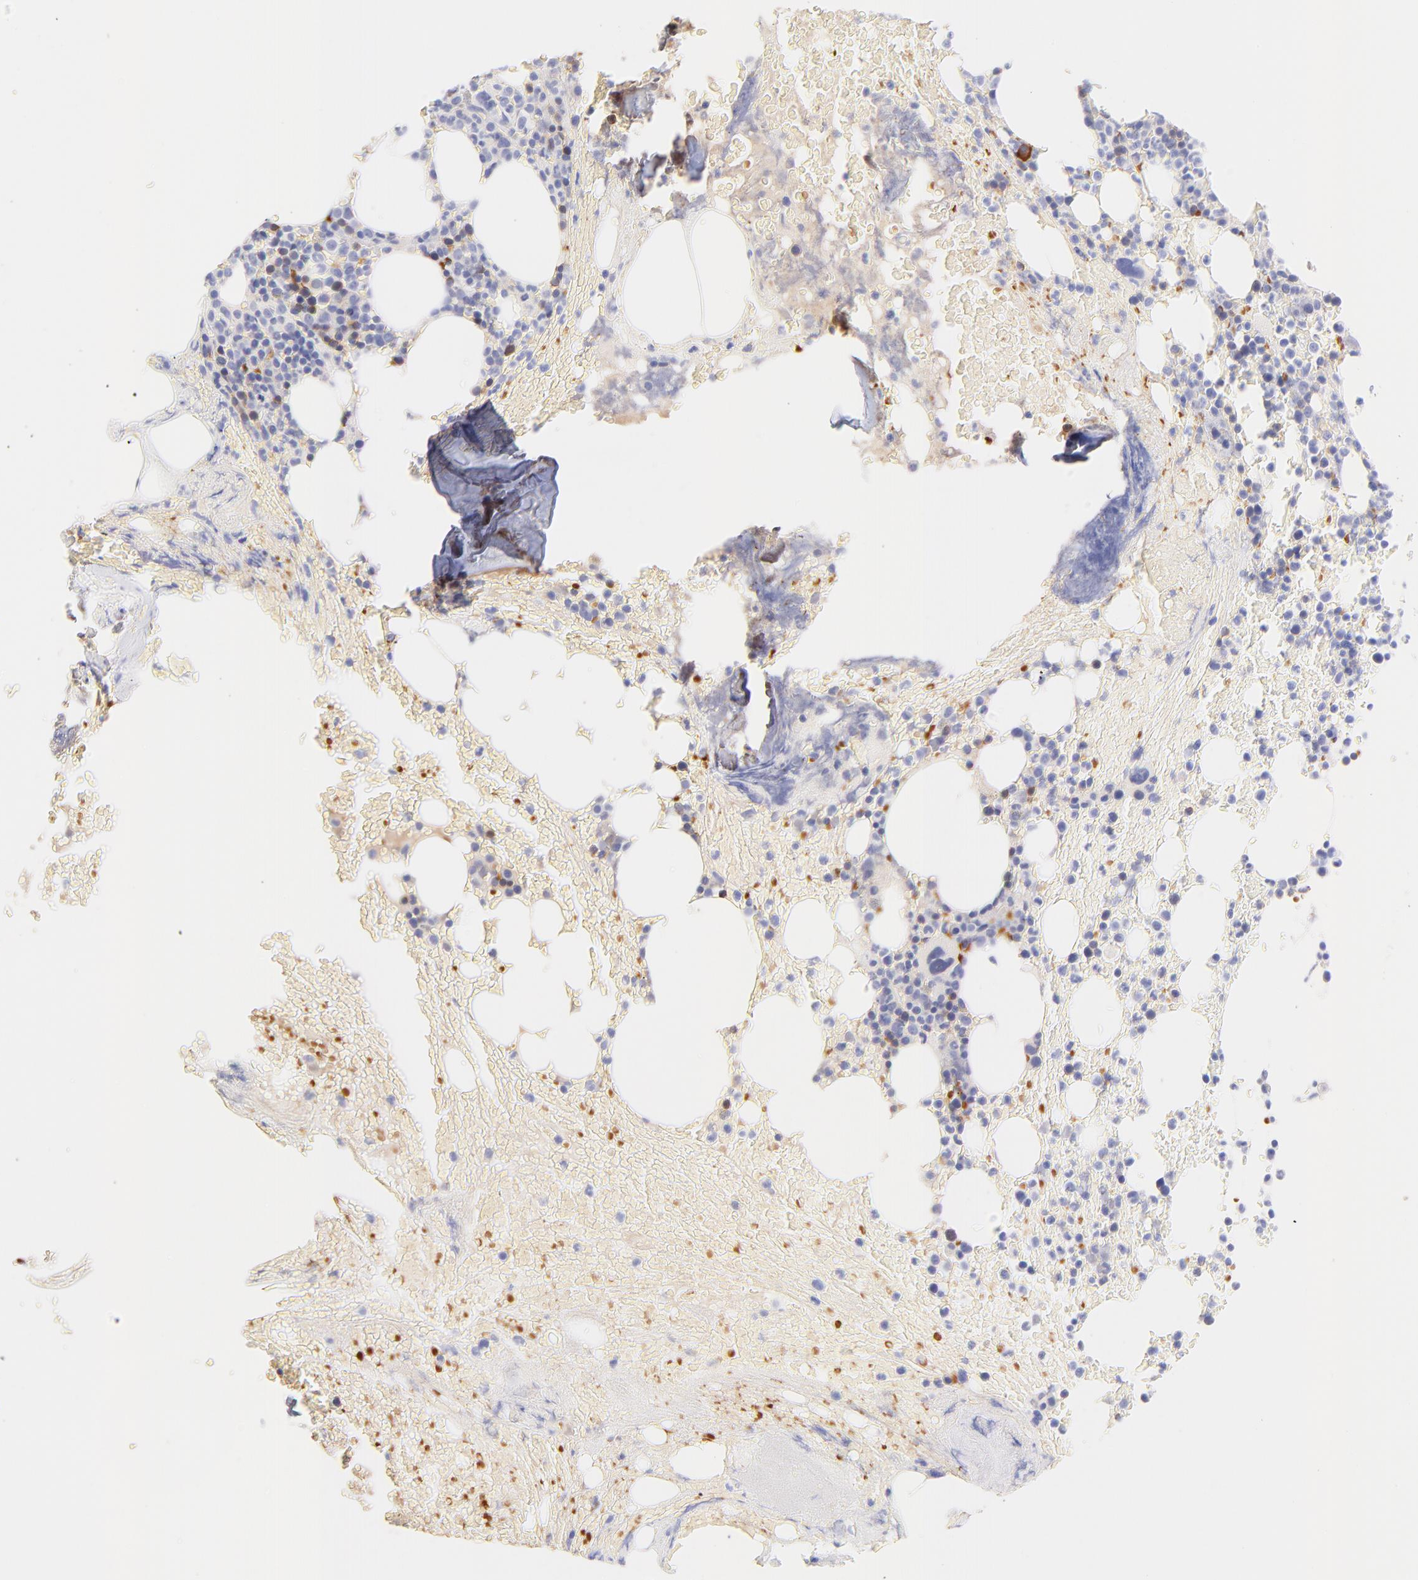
{"staining": {"intensity": "moderate", "quantity": "<25%", "location": "cytoplasmic/membranous"}, "tissue": "bone marrow", "cell_type": "Hematopoietic cells", "image_type": "normal", "snomed": [{"axis": "morphology", "description": "Normal tissue, NOS"}, {"axis": "topography", "description": "Bone marrow"}], "caption": "Hematopoietic cells exhibit low levels of moderate cytoplasmic/membranous staining in approximately <25% of cells in unremarkable bone marrow. (brown staining indicates protein expression, while blue staining denotes nuclei).", "gene": "FRMPD3", "patient": {"sex": "female", "age": 66}}